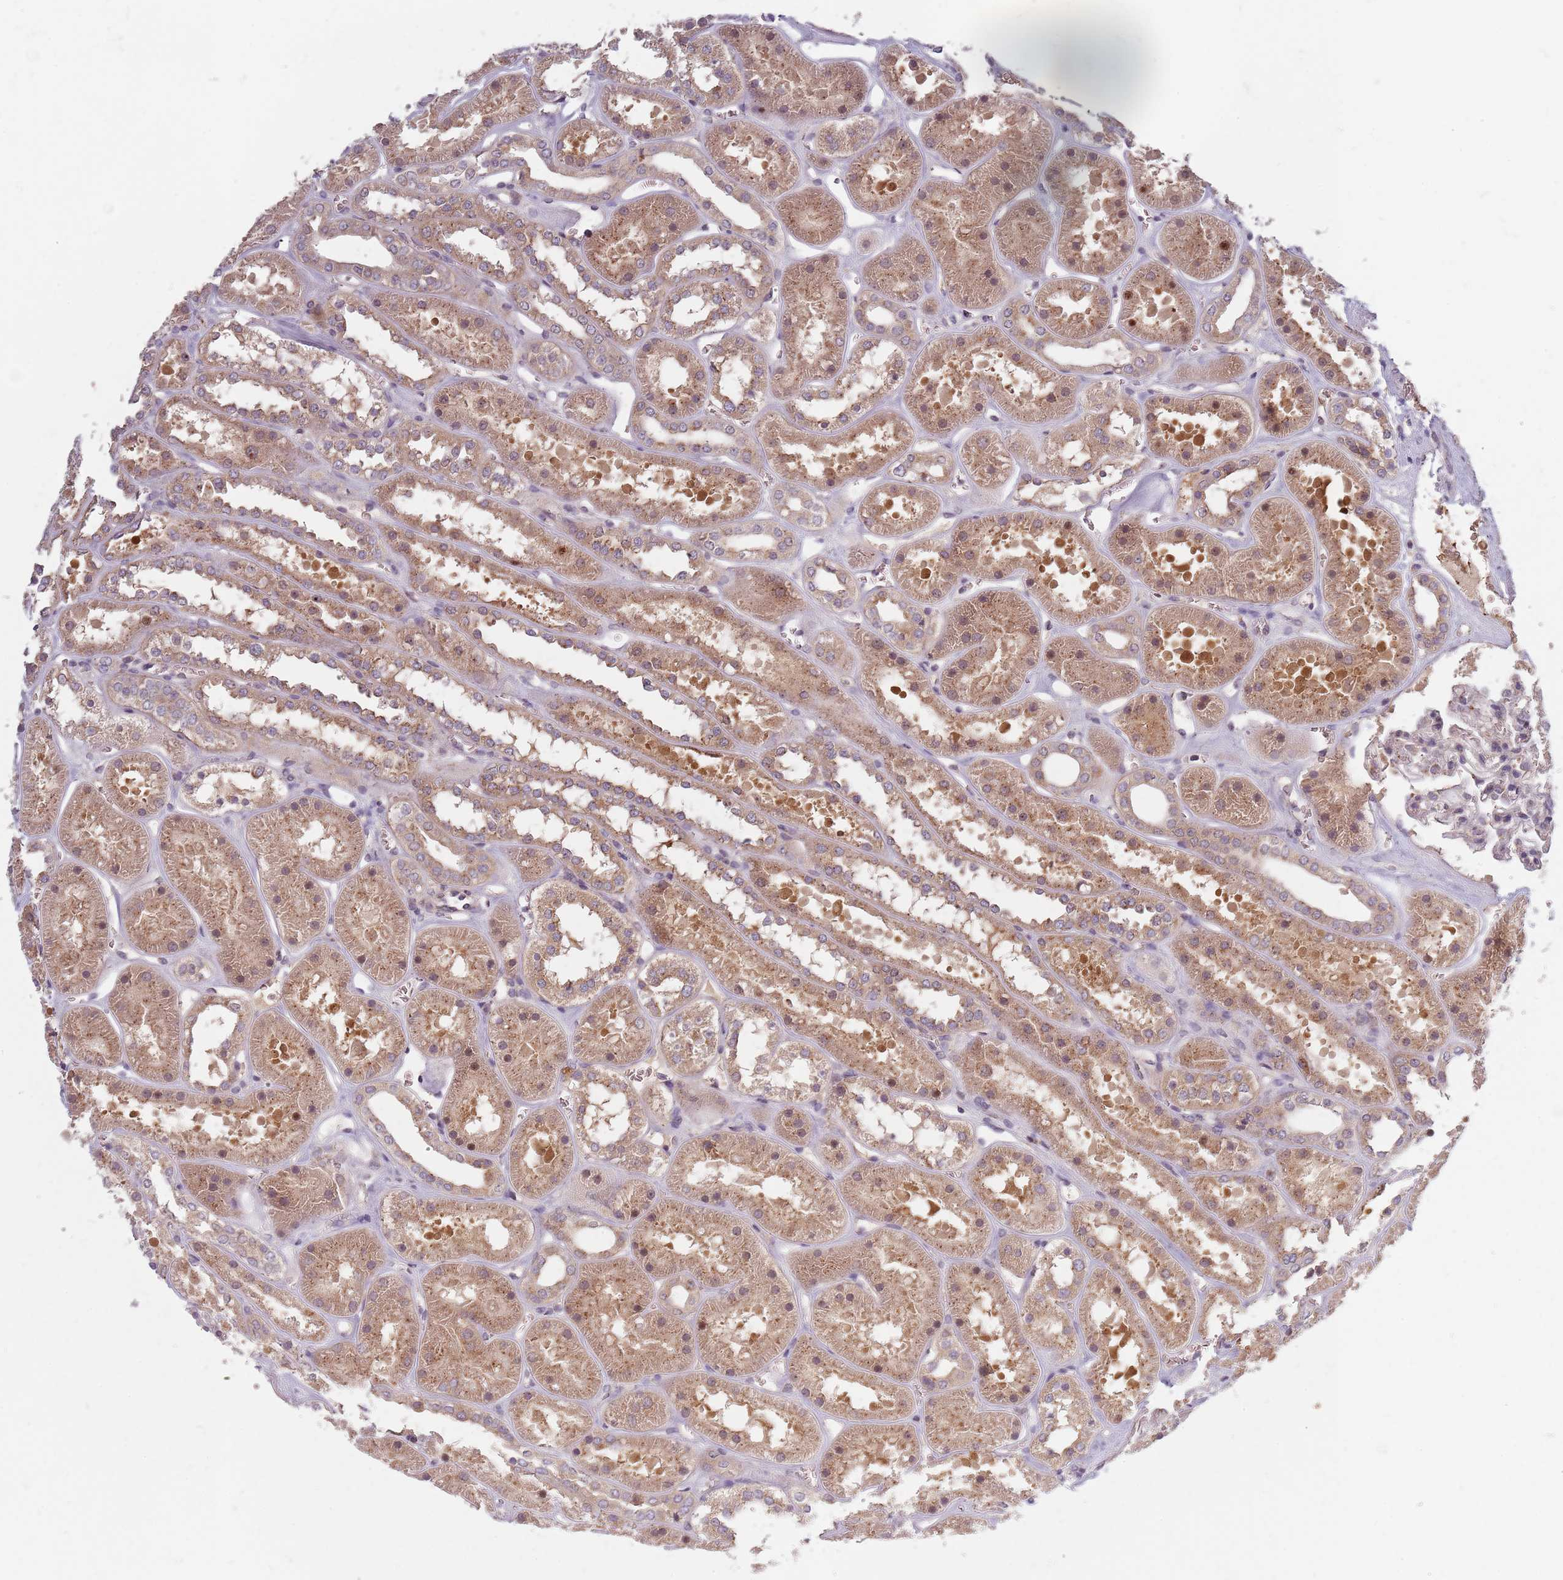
{"staining": {"intensity": "negative", "quantity": "none", "location": "none"}, "tissue": "kidney", "cell_type": "Cells in glomeruli", "image_type": "normal", "snomed": [{"axis": "morphology", "description": "Normal tissue, NOS"}, {"axis": "topography", "description": "Kidney"}], "caption": "Protein analysis of normal kidney exhibits no significant expression in cells in glomeruli.", "gene": "ASB13", "patient": {"sex": "female", "age": 41}}